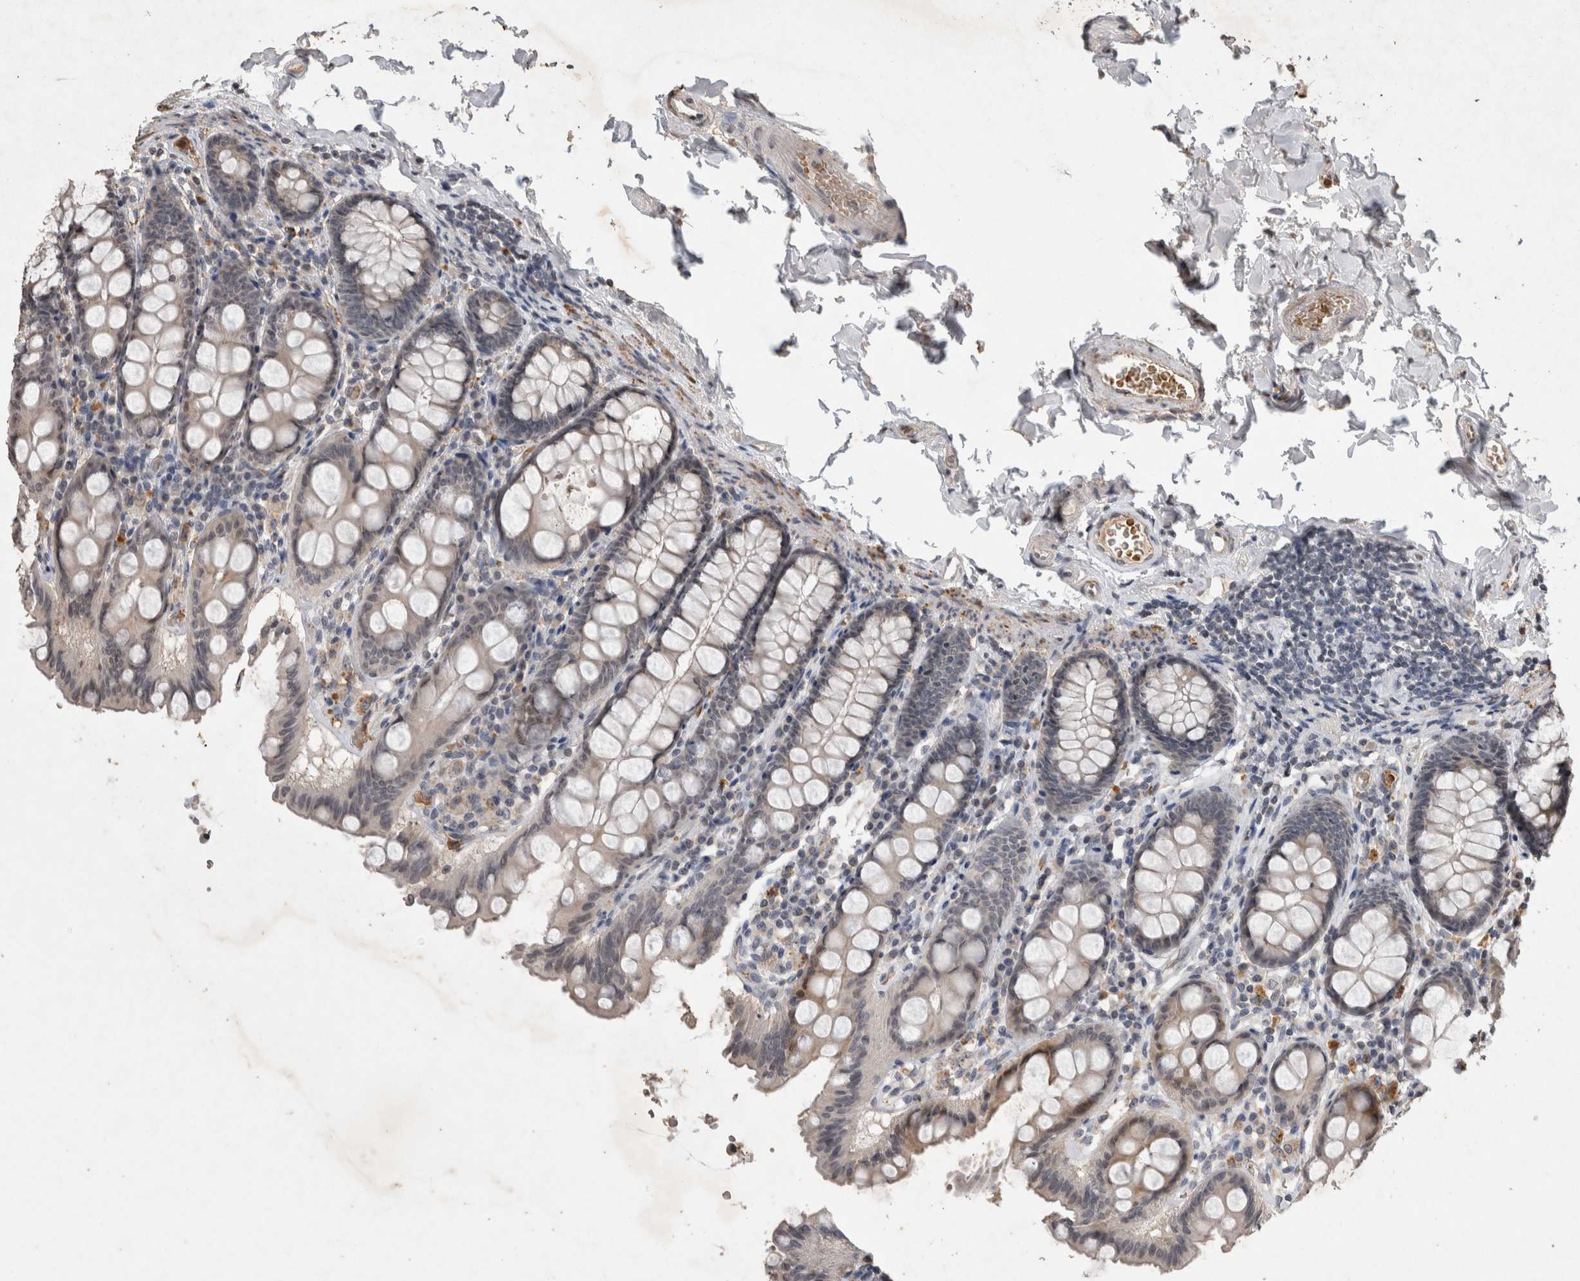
{"staining": {"intensity": "negative", "quantity": "none", "location": "none"}, "tissue": "colon", "cell_type": "Endothelial cells", "image_type": "normal", "snomed": [{"axis": "morphology", "description": "Normal tissue, NOS"}, {"axis": "topography", "description": "Colon"}, {"axis": "topography", "description": "Peripheral nerve tissue"}], "caption": "High power microscopy histopathology image of an immunohistochemistry (IHC) histopathology image of unremarkable colon, revealing no significant expression in endothelial cells.", "gene": "HRK", "patient": {"sex": "female", "age": 61}}